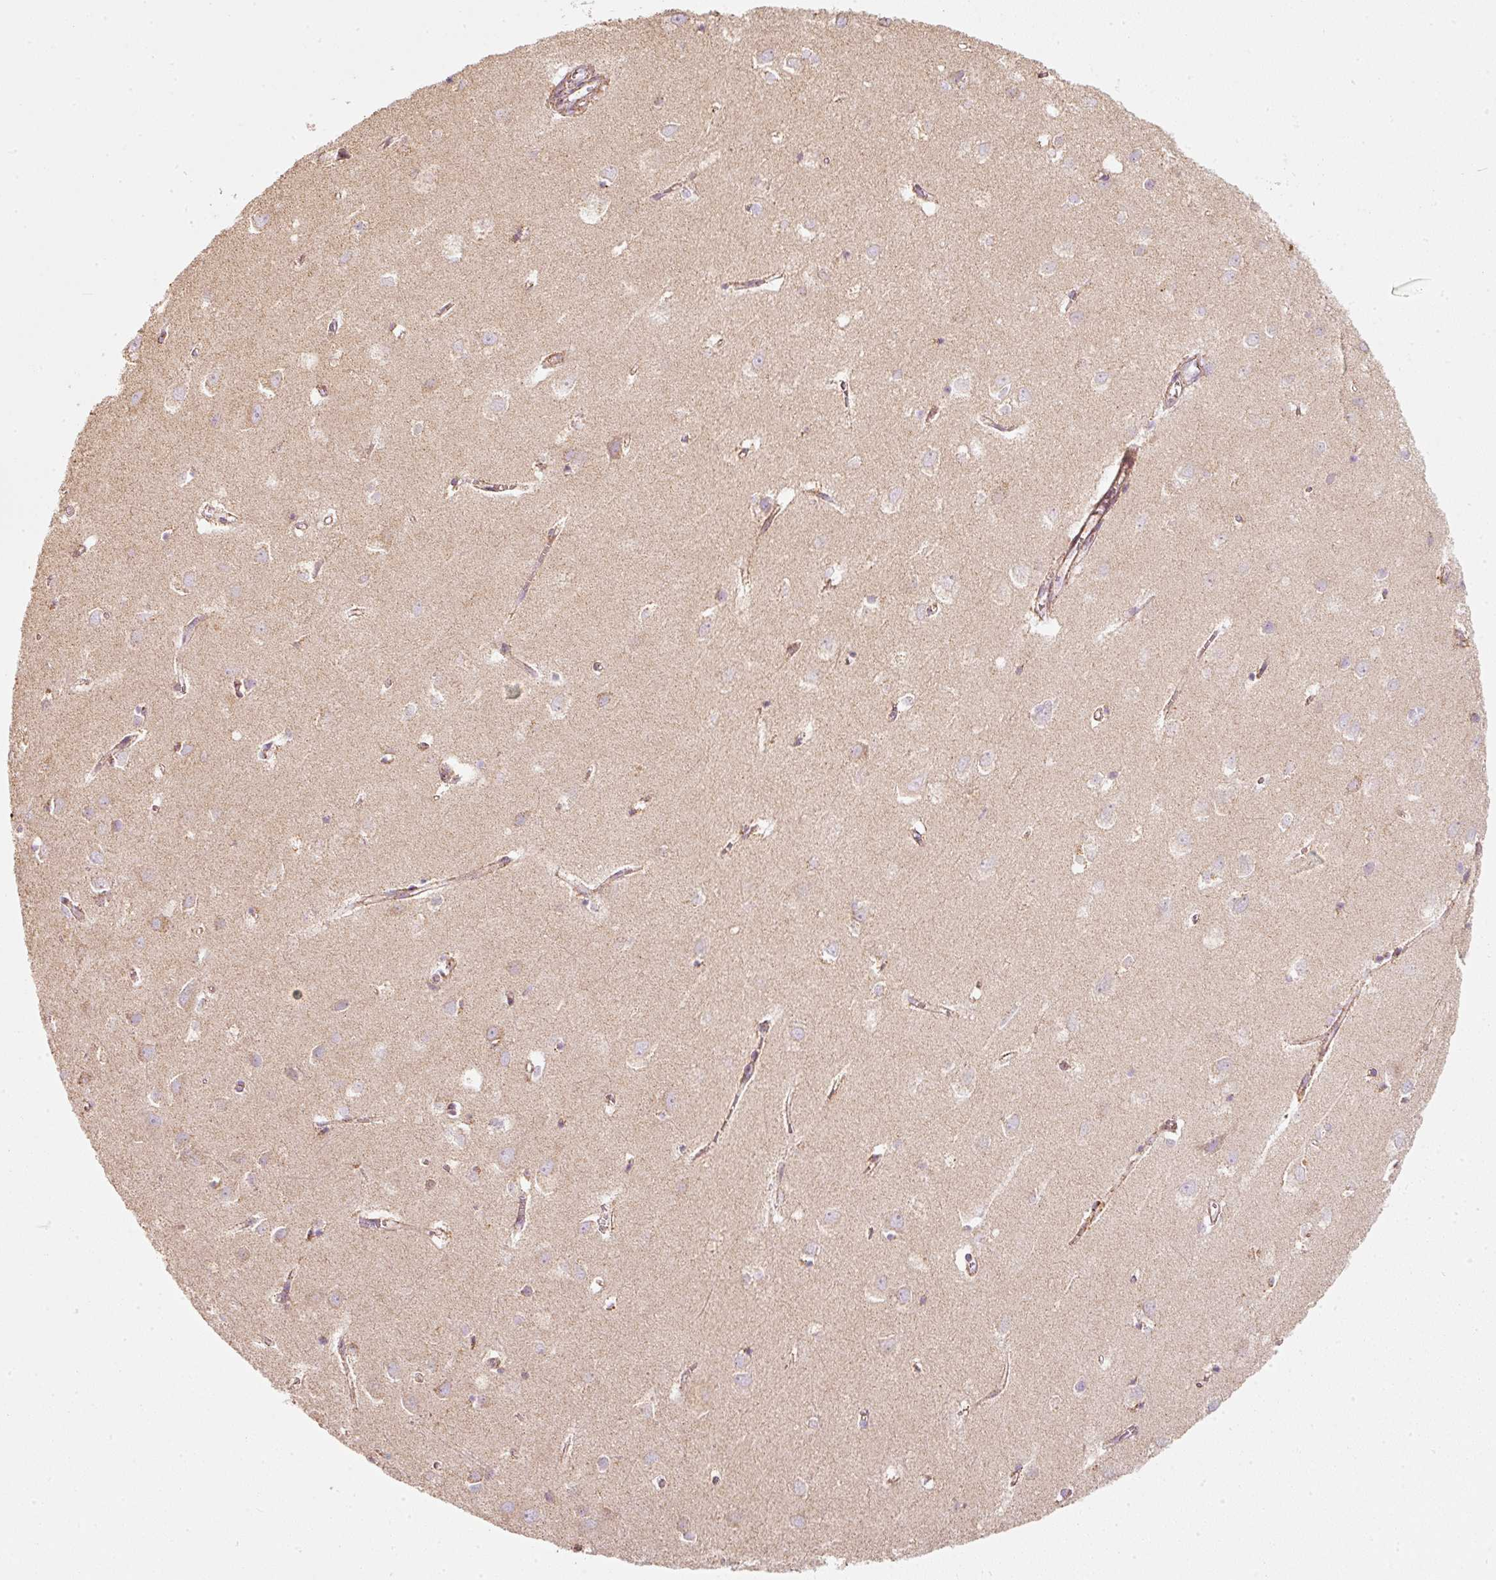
{"staining": {"intensity": "moderate", "quantity": "25%-75%", "location": "cytoplasmic/membranous"}, "tissue": "cerebral cortex", "cell_type": "Endothelial cells", "image_type": "normal", "snomed": [{"axis": "morphology", "description": "Normal tissue, NOS"}, {"axis": "topography", "description": "Cerebral cortex"}], "caption": "High-magnification brightfield microscopy of unremarkable cerebral cortex stained with DAB (brown) and counterstained with hematoxylin (blue). endothelial cells exhibit moderate cytoplasmic/membranous expression is present in about25%-75% of cells. Immunohistochemistry (ihc) stains the protein in brown and the nuclei are stained blue.", "gene": "DUT", "patient": {"sex": "male", "age": 70}}